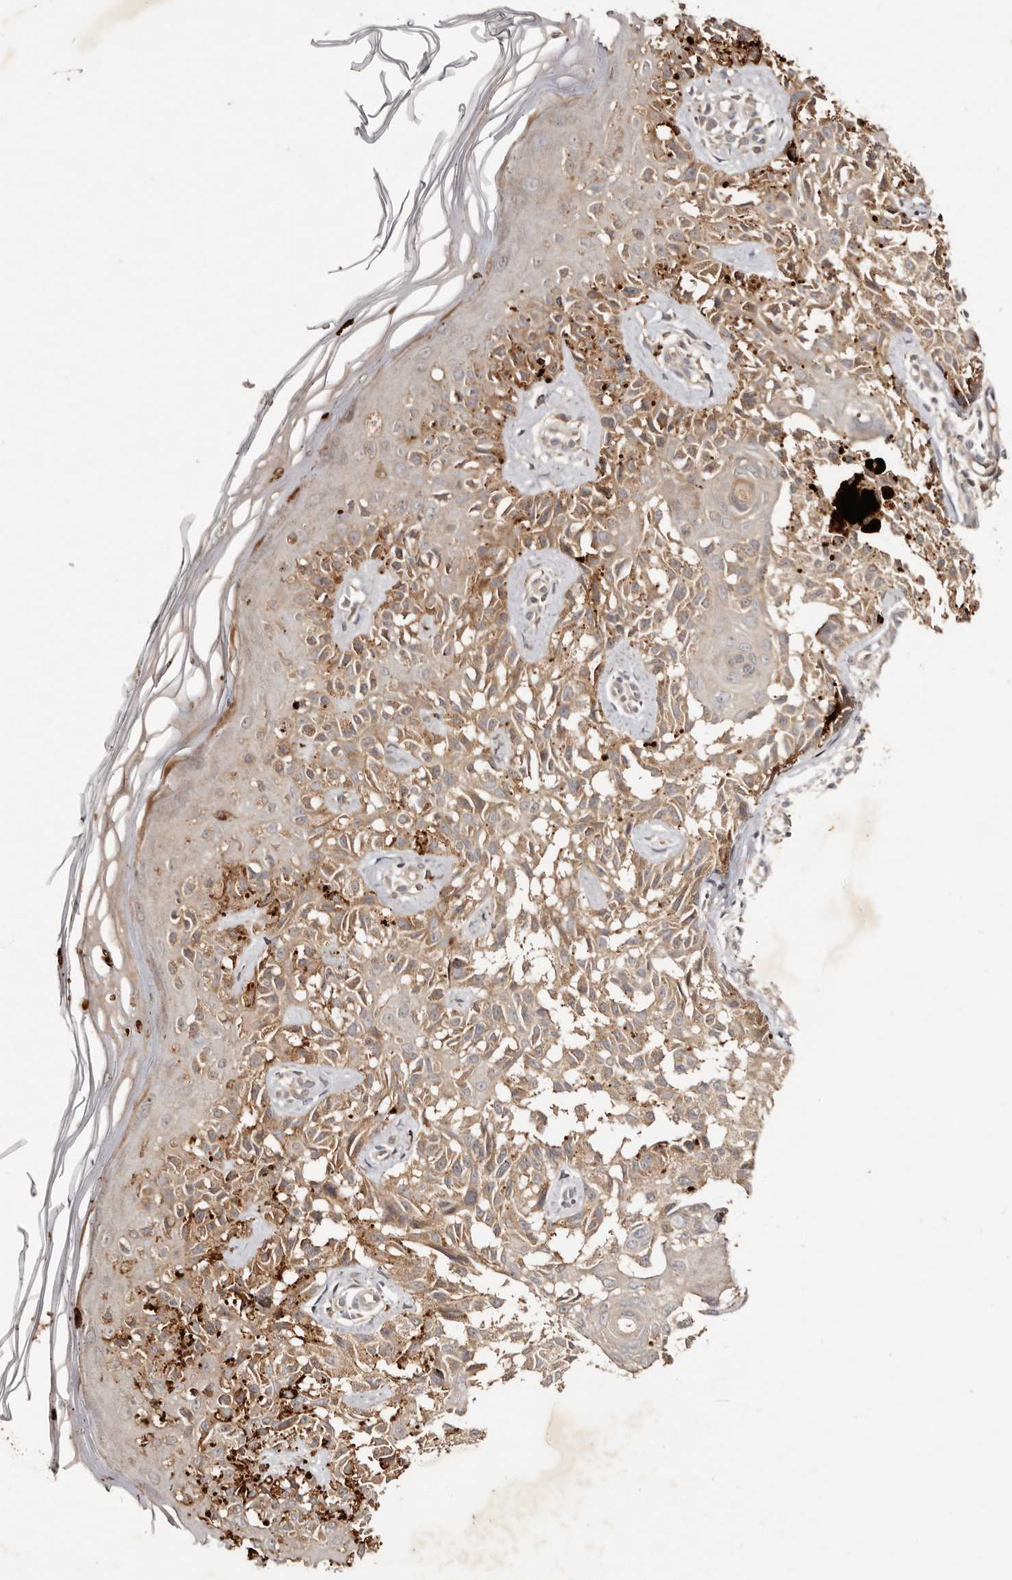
{"staining": {"intensity": "weak", "quantity": ">75%", "location": "cytoplasmic/membranous"}, "tissue": "melanoma", "cell_type": "Tumor cells", "image_type": "cancer", "snomed": [{"axis": "morphology", "description": "Malignant melanoma, NOS"}, {"axis": "topography", "description": "Skin"}], "caption": "Tumor cells show low levels of weak cytoplasmic/membranous positivity in approximately >75% of cells in human melanoma.", "gene": "PKIB", "patient": {"sex": "female", "age": 50}}